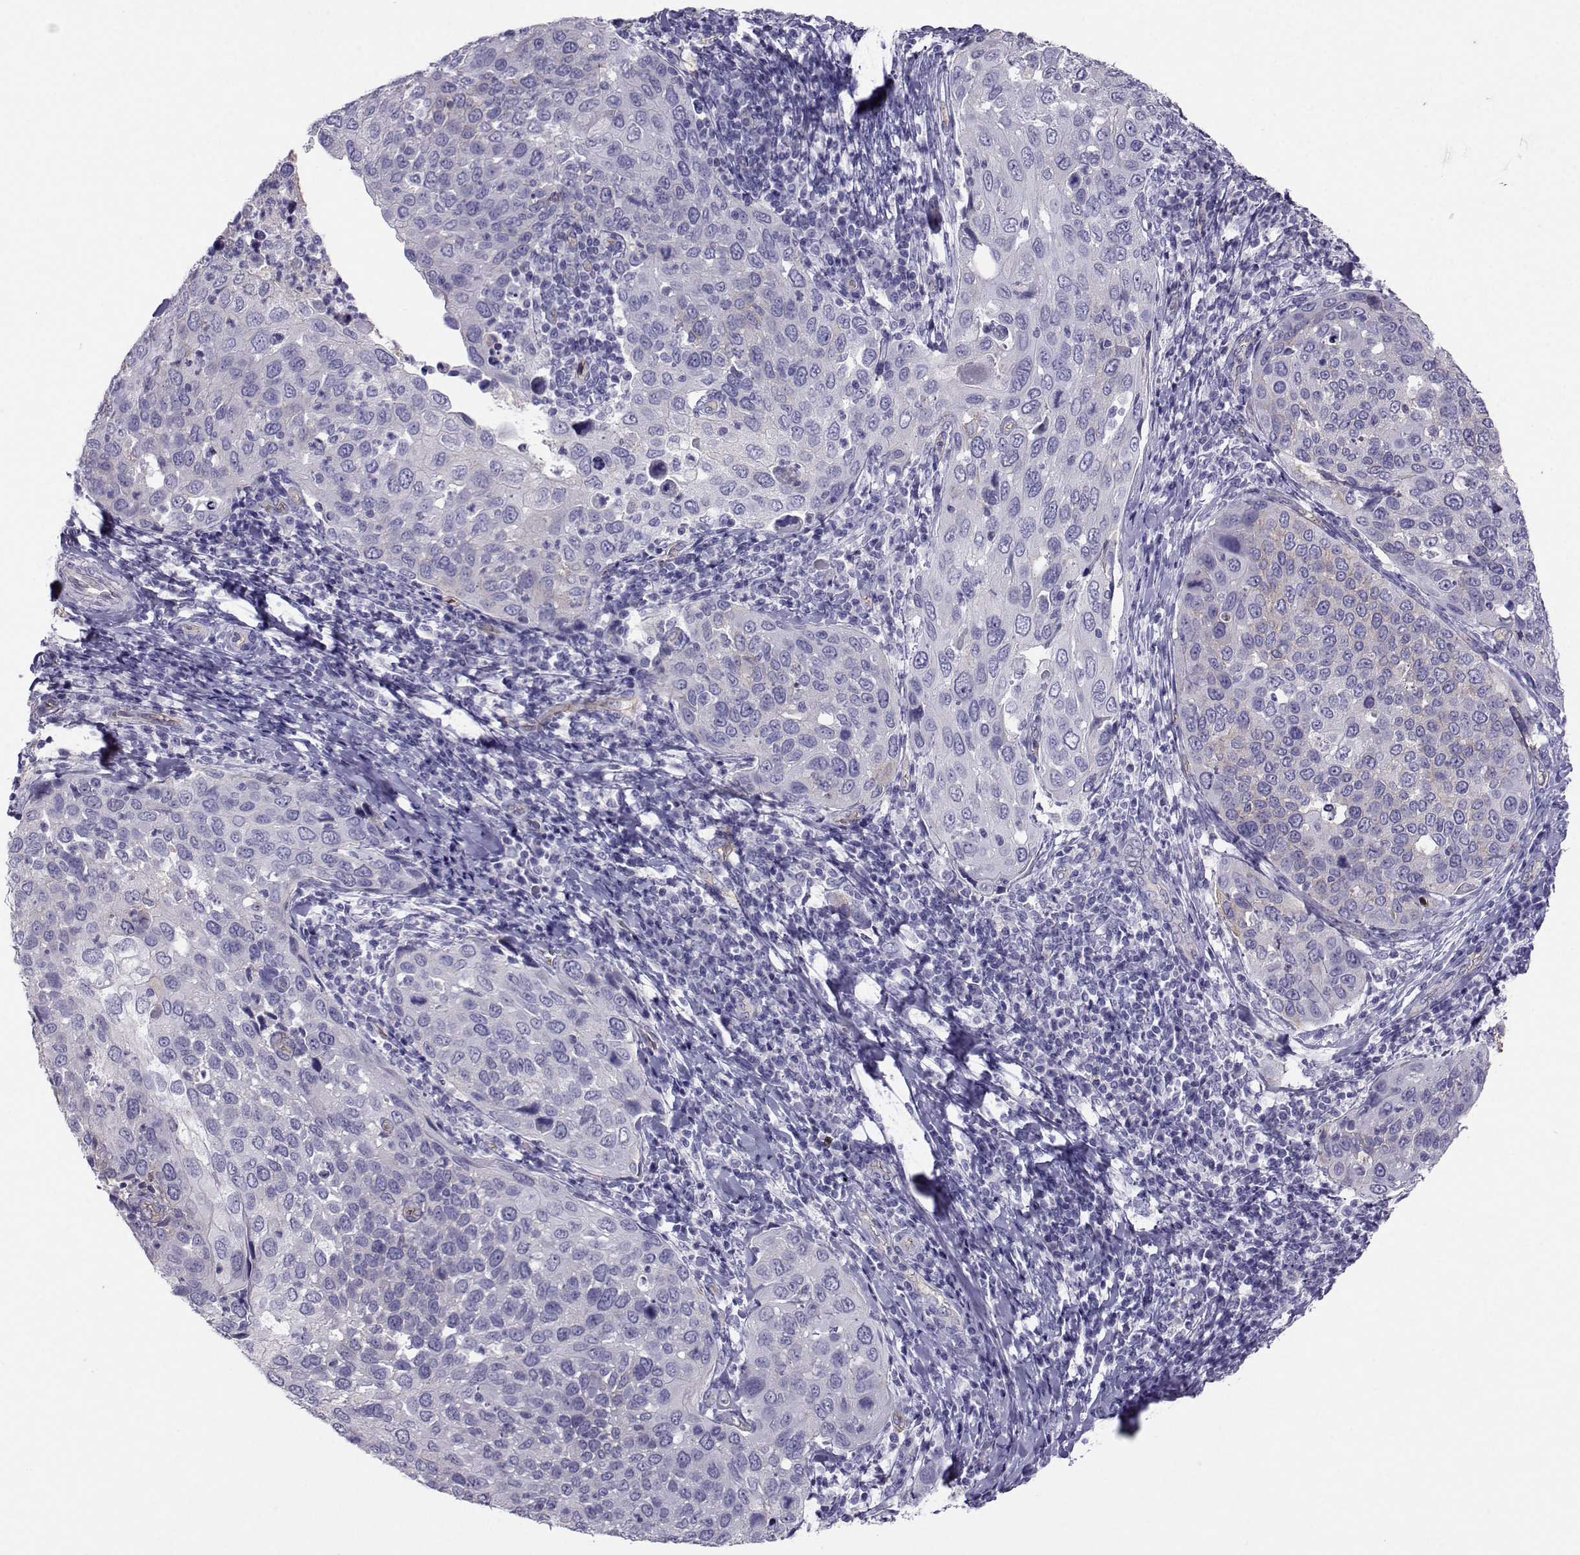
{"staining": {"intensity": "negative", "quantity": "none", "location": "none"}, "tissue": "cervical cancer", "cell_type": "Tumor cells", "image_type": "cancer", "snomed": [{"axis": "morphology", "description": "Squamous cell carcinoma, NOS"}, {"axis": "topography", "description": "Cervix"}], "caption": "This is an immunohistochemistry (IHC) photomicrograph of human squamous cell carcinoma (cervical). There is no staining in tumor cells.", "gene": "CLUL1", "patient": {"sex": "female", "age": 54}}